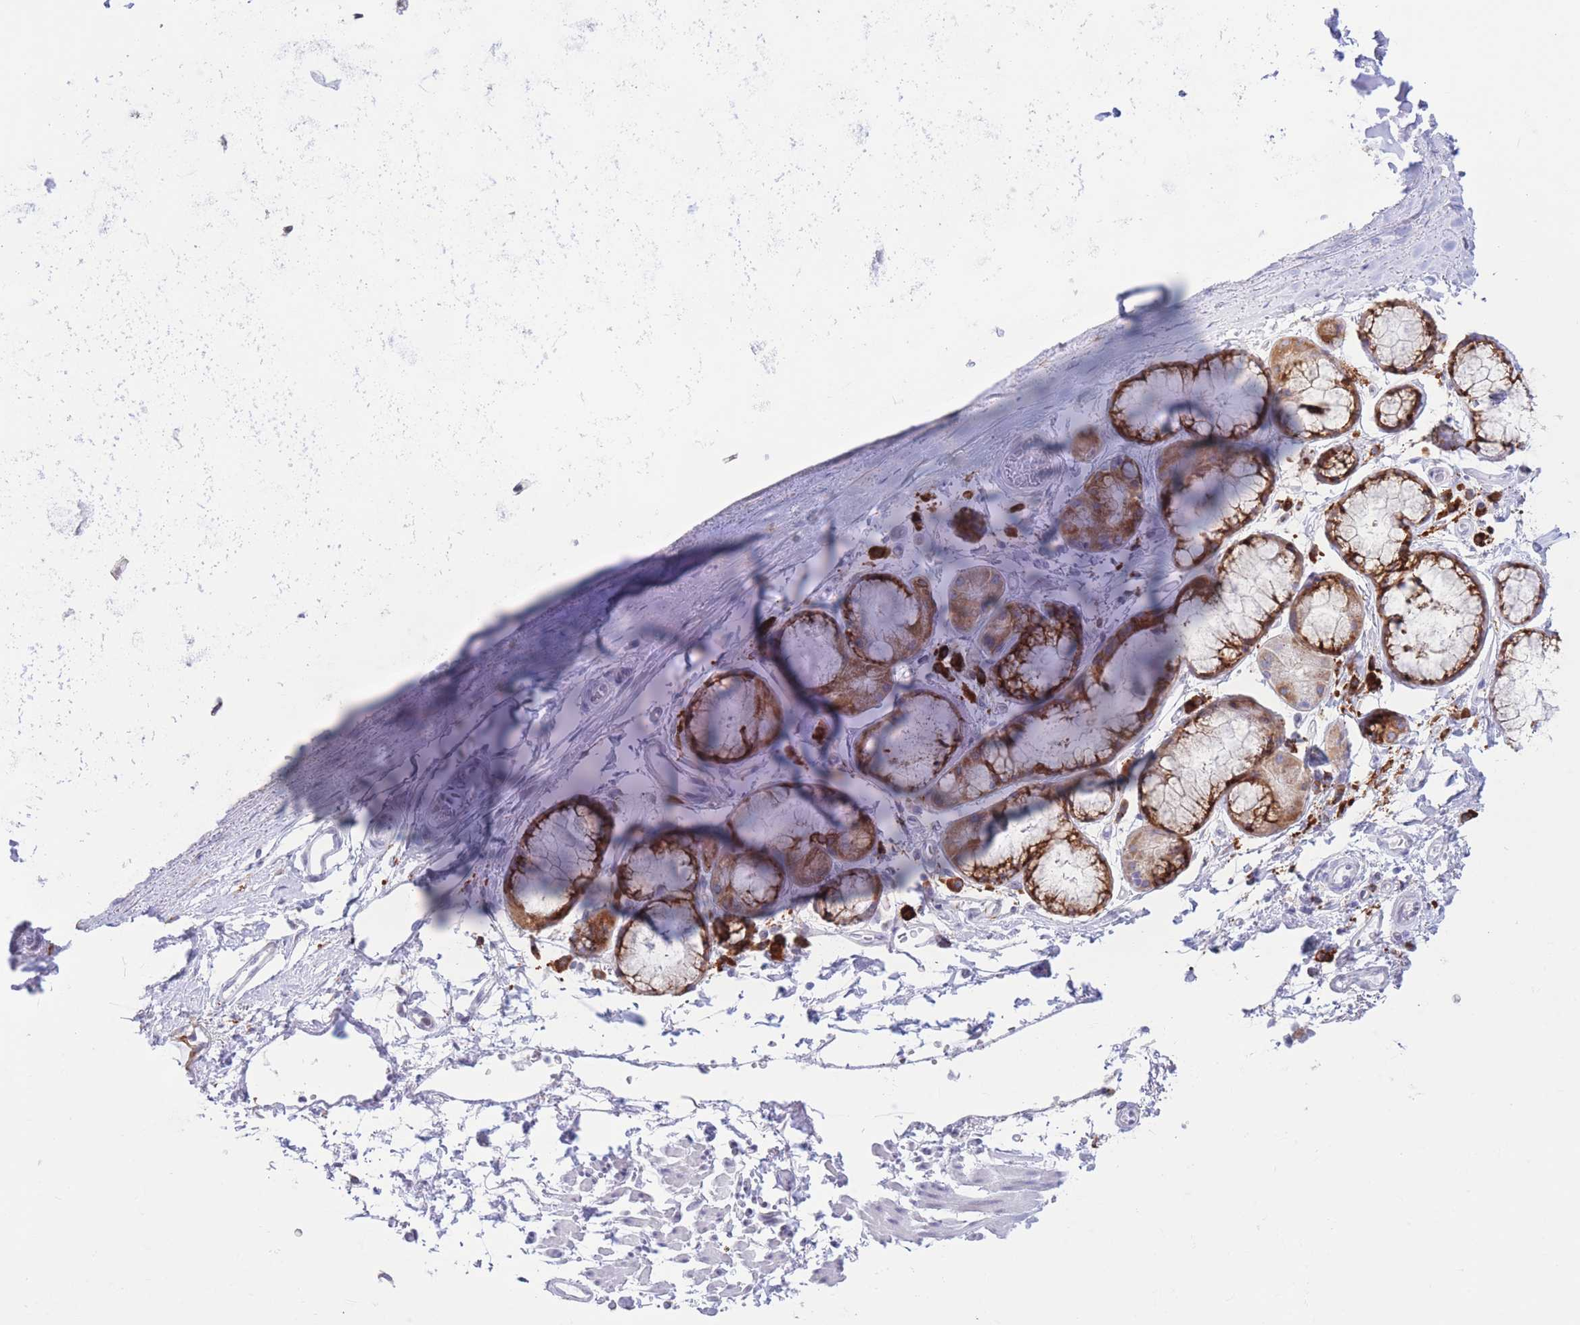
{"staining": {"intensity": "negative", "quantity": "none", "location": "none"}, "tissue": "soft tissue", "cell_type": "Chondrocytes", "image_type": "normal", "snomed": [{"axis": "morphology", "description": "Normal tissue, NOS"}, {"axis": "topography", "description": "Cartilage tissue"}], "caption": "Soft tissue was stained to show a protein in brown. There is no significant positivity in chondrocytes.", "gene": "MYDGF", "patient": {"sex": "male", "age": 73}}